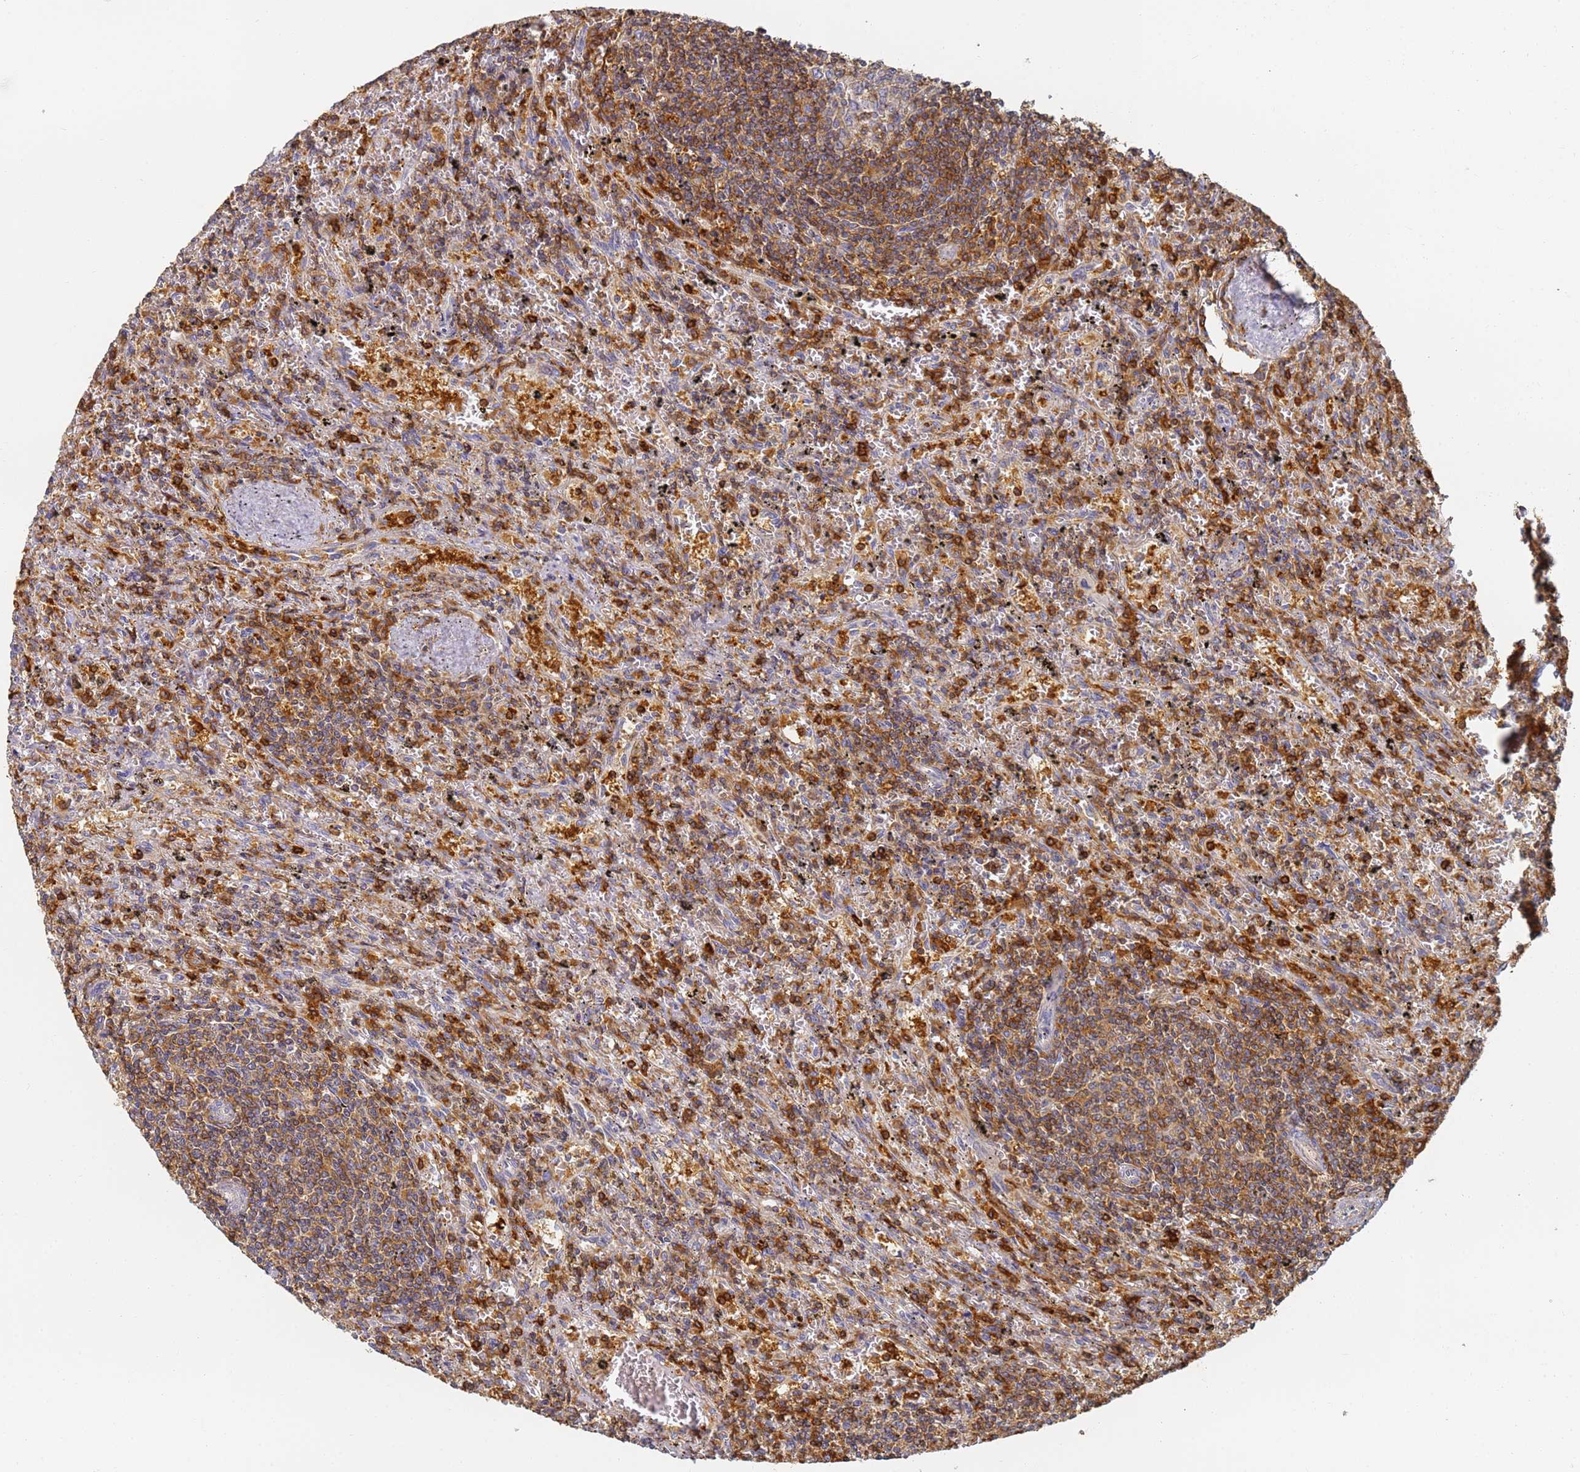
{"staining": {"intensity": "moderate", "quantity": "25%-75%", "location": "cytoplasmic/membranous"}, "tissue": "lymphoma", "cell_type": "Tumor cells", "image_type": "cancer", "snomed": [{"axis": "morphology", "description": "Malignant lymphoma, non-Hodgkin's type, Low grade"}, {"axis": "topography", "description": "Spleen"}], "caption": "DAB immunohistochemical staining of human malignant lymphoma, non-Hodgkin's type (low-grade) demonstrates moderate cytoplasmic/membranous protein staining in about 25%-75% of tumor cells.", "gene": "BIN2", "patient": {"sex": "male", "age": 76}}